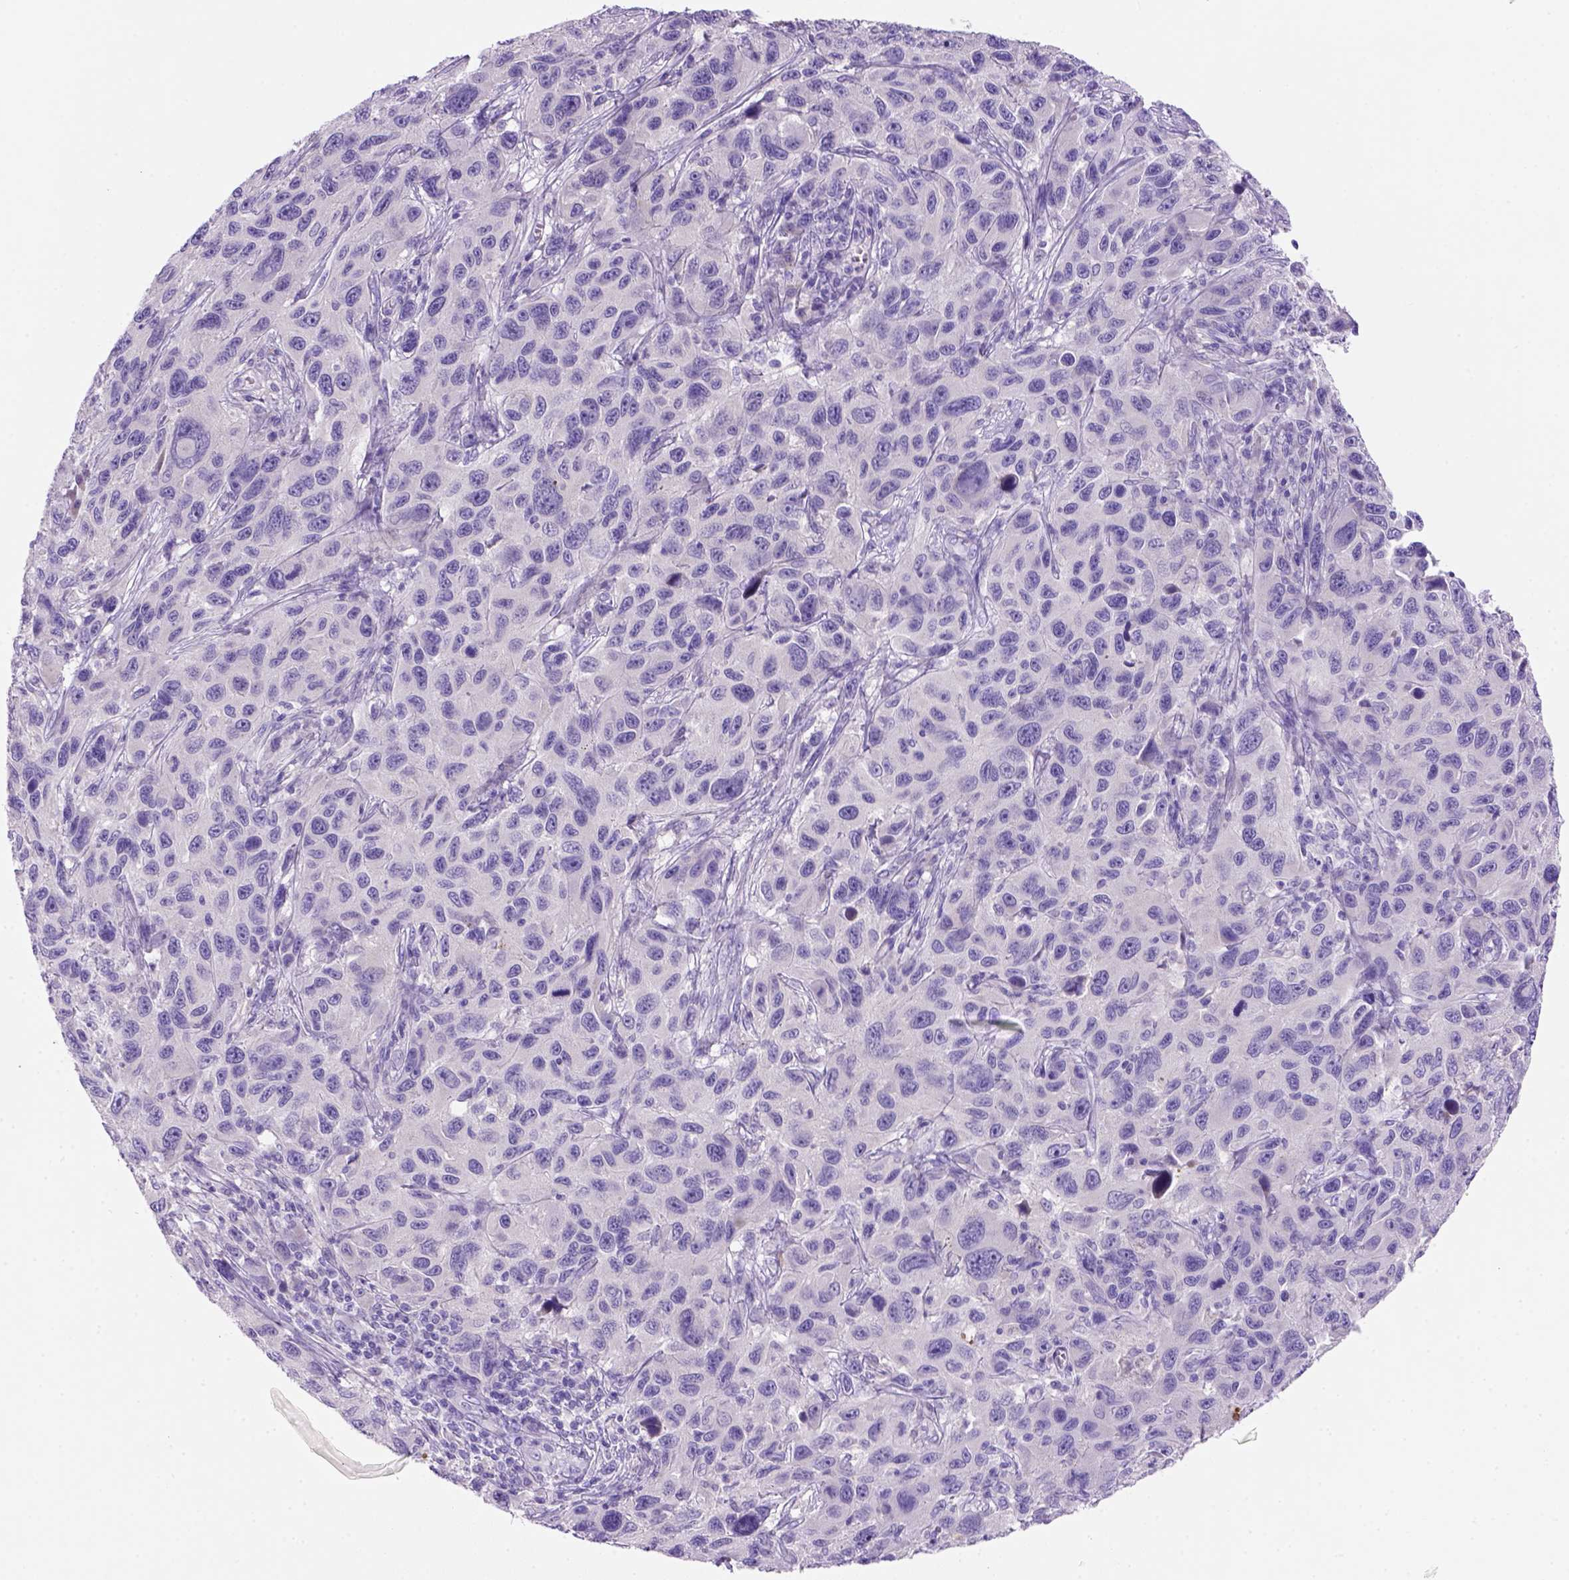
{"staining": {"intensity": "negative", "quantity": "none", "location": "none"}, "tissue": "melanoma", "cell_type": "Tumor cells", "image_type": "cancer", "snomed": [{"axis": "morphology", "description": "Malignant melanoma, NOS"}, {"axis": "topography", "description": "Skin"}], "caption": "The micrograph demonstrates no staining of tumor cells in melanoma.", "gene": "SIRPD", "patient": {"sex": "male", "age": 53}}